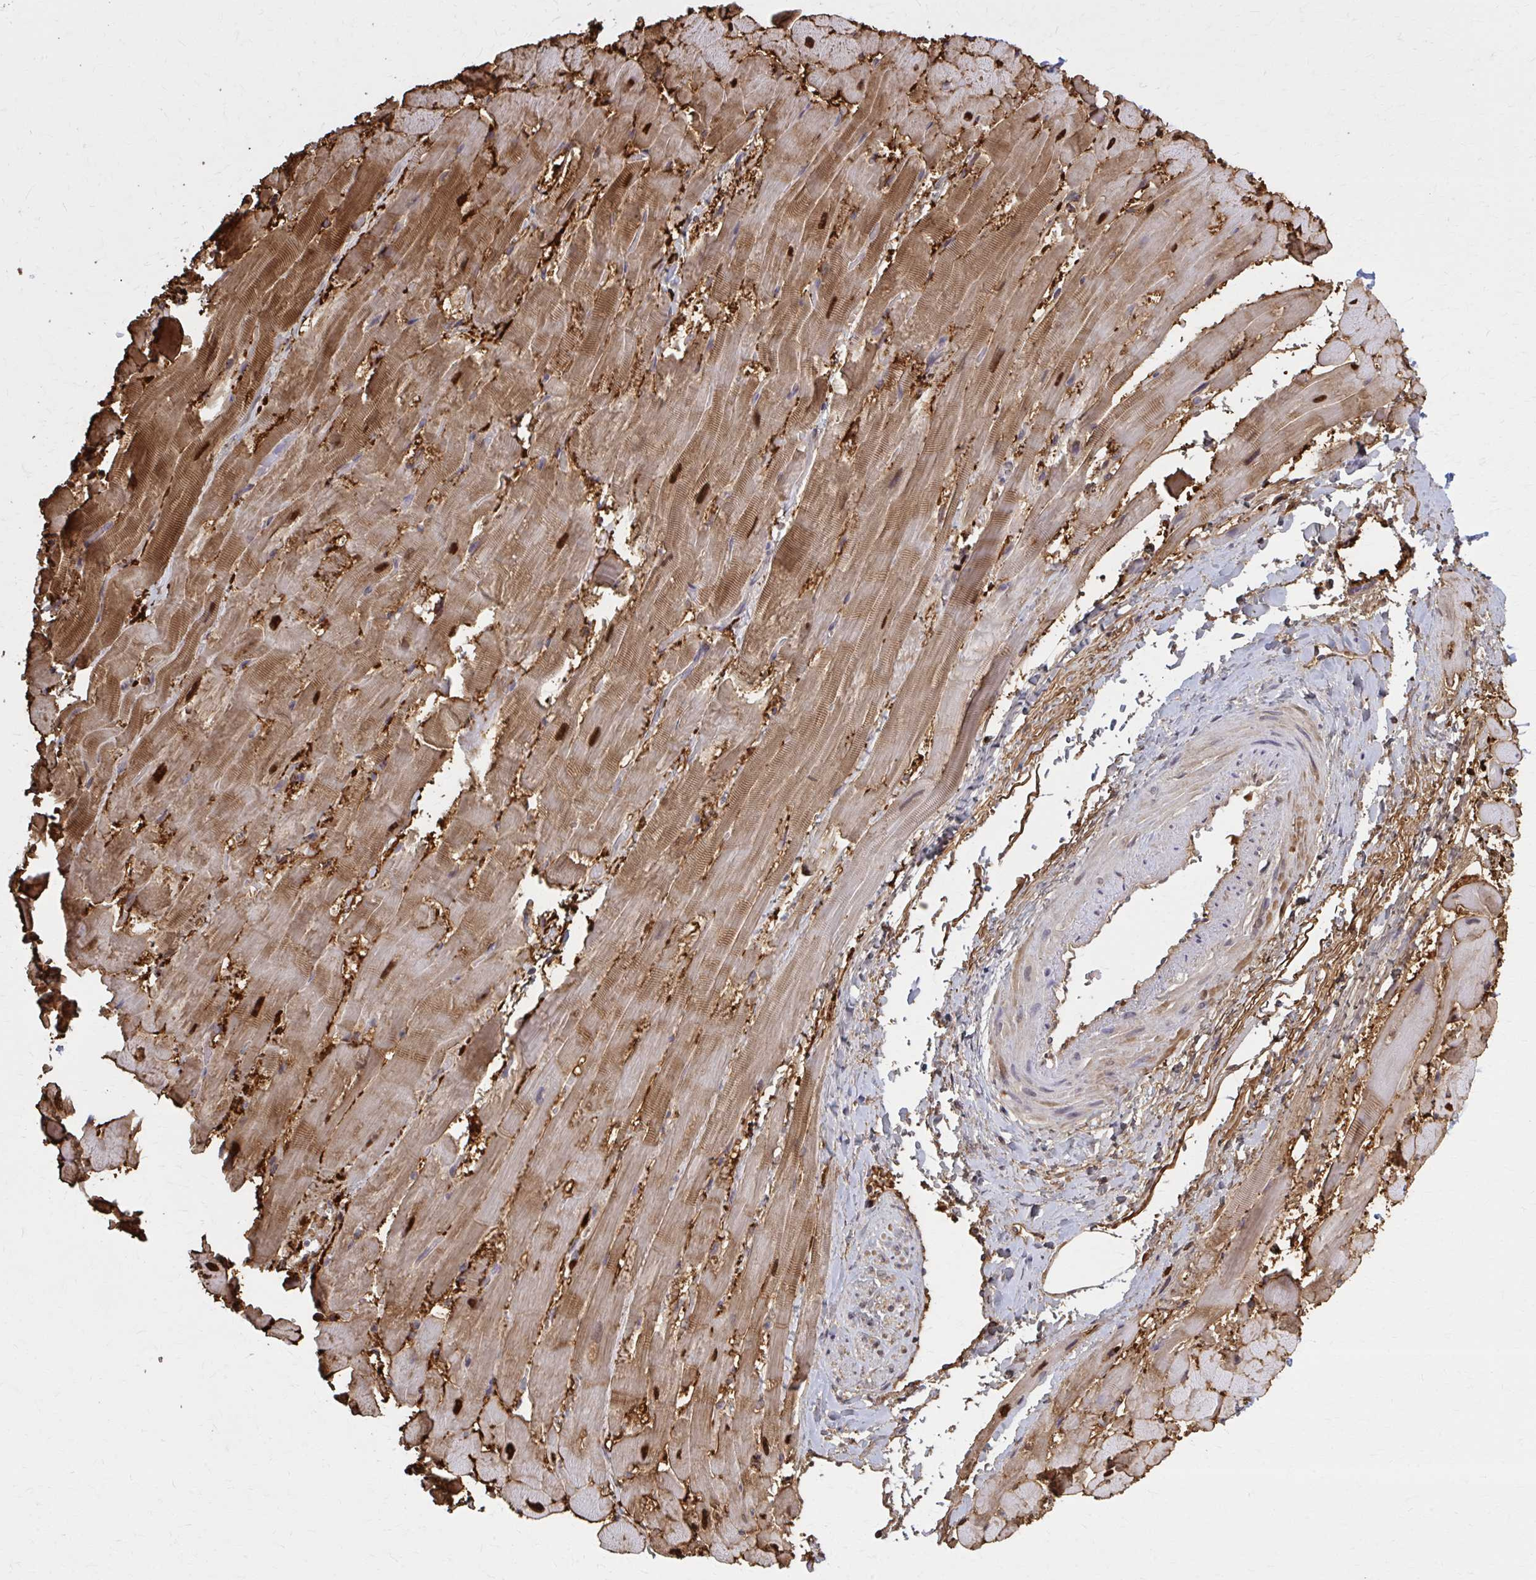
{"staining": {"intensity": "moderate", "quantity": ">75%", "location": "cytoplasmic/membranous,nuclear"}, "tissue": "heart muscle", "cell_type": "Cardiomyocytes", "image_type": "normal", "snomed": [{"axis": "morphology", "description": "Normal tissue, NOS"}, {"axis": "topography", "description": "Heart"}], "caption": "This is a micrograph of immunohistochemistry (IHC) staining of normal heart muscle, which shows moderate staining in the cytoplasmic/membranous,nuclear of cardiomyocytes.", "gene": "MDH1", "patient": {"sex": "male", "age": 37}}